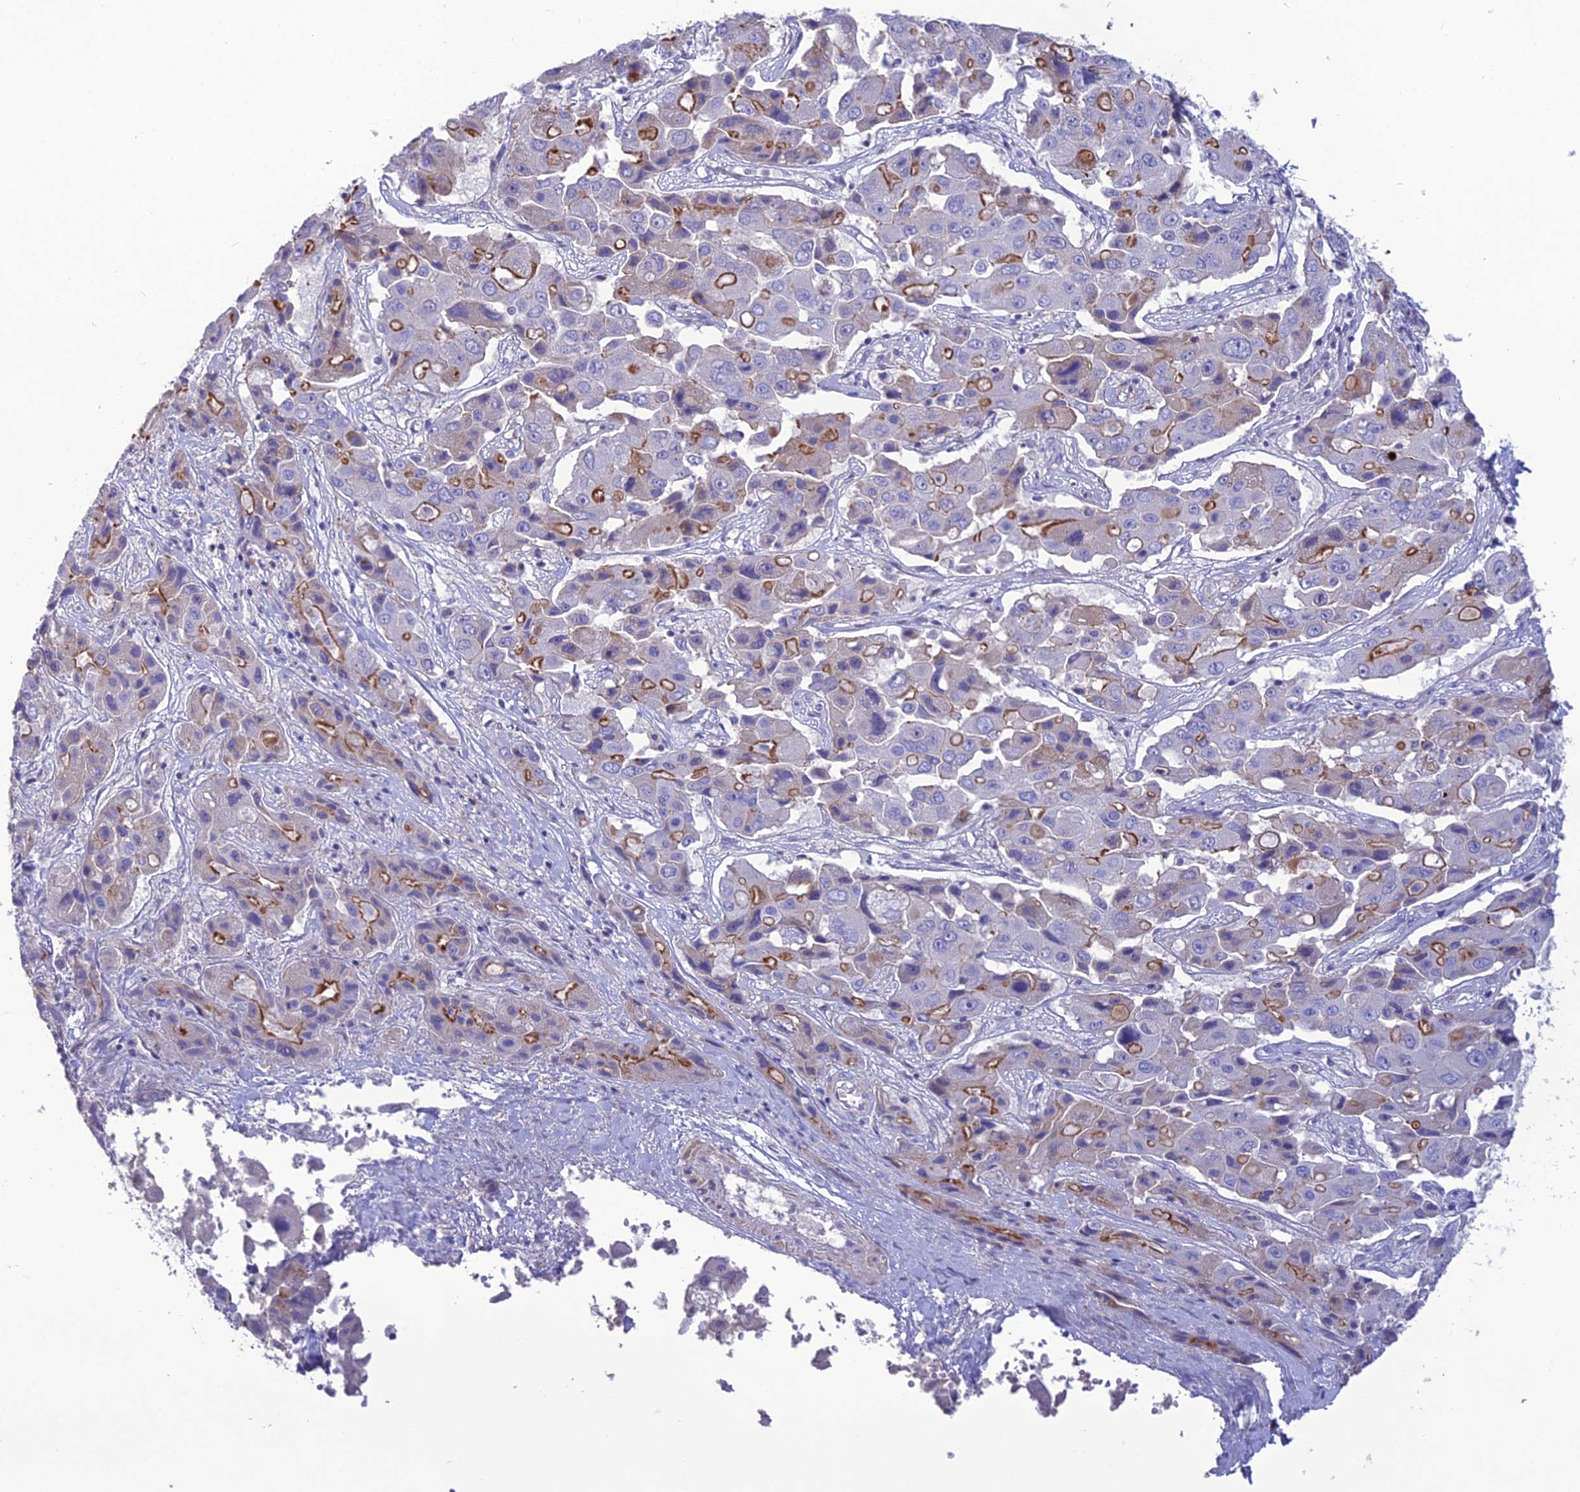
{"staining": {"intensity": "moderate", "quantity": "25%-75%", "location": "cytoplasmic/membranous"}, "tissue": "liver cancer", "cell_type": "Tumor cells", "image_type": "cancer", "snomed": [{"axis": "morphology", "description": "Cholangiocarcinoma"}, {"axis": "topography", "description": "Liver"}], "caption": "The immunohistochemical stain highlights moderate cytoplasmic/membranous positivity in tumor cells of cholangiocarcinoma (liver) tissue.", "gene": "OR56B1", "patient": {"sex": "male", "age": 67}}